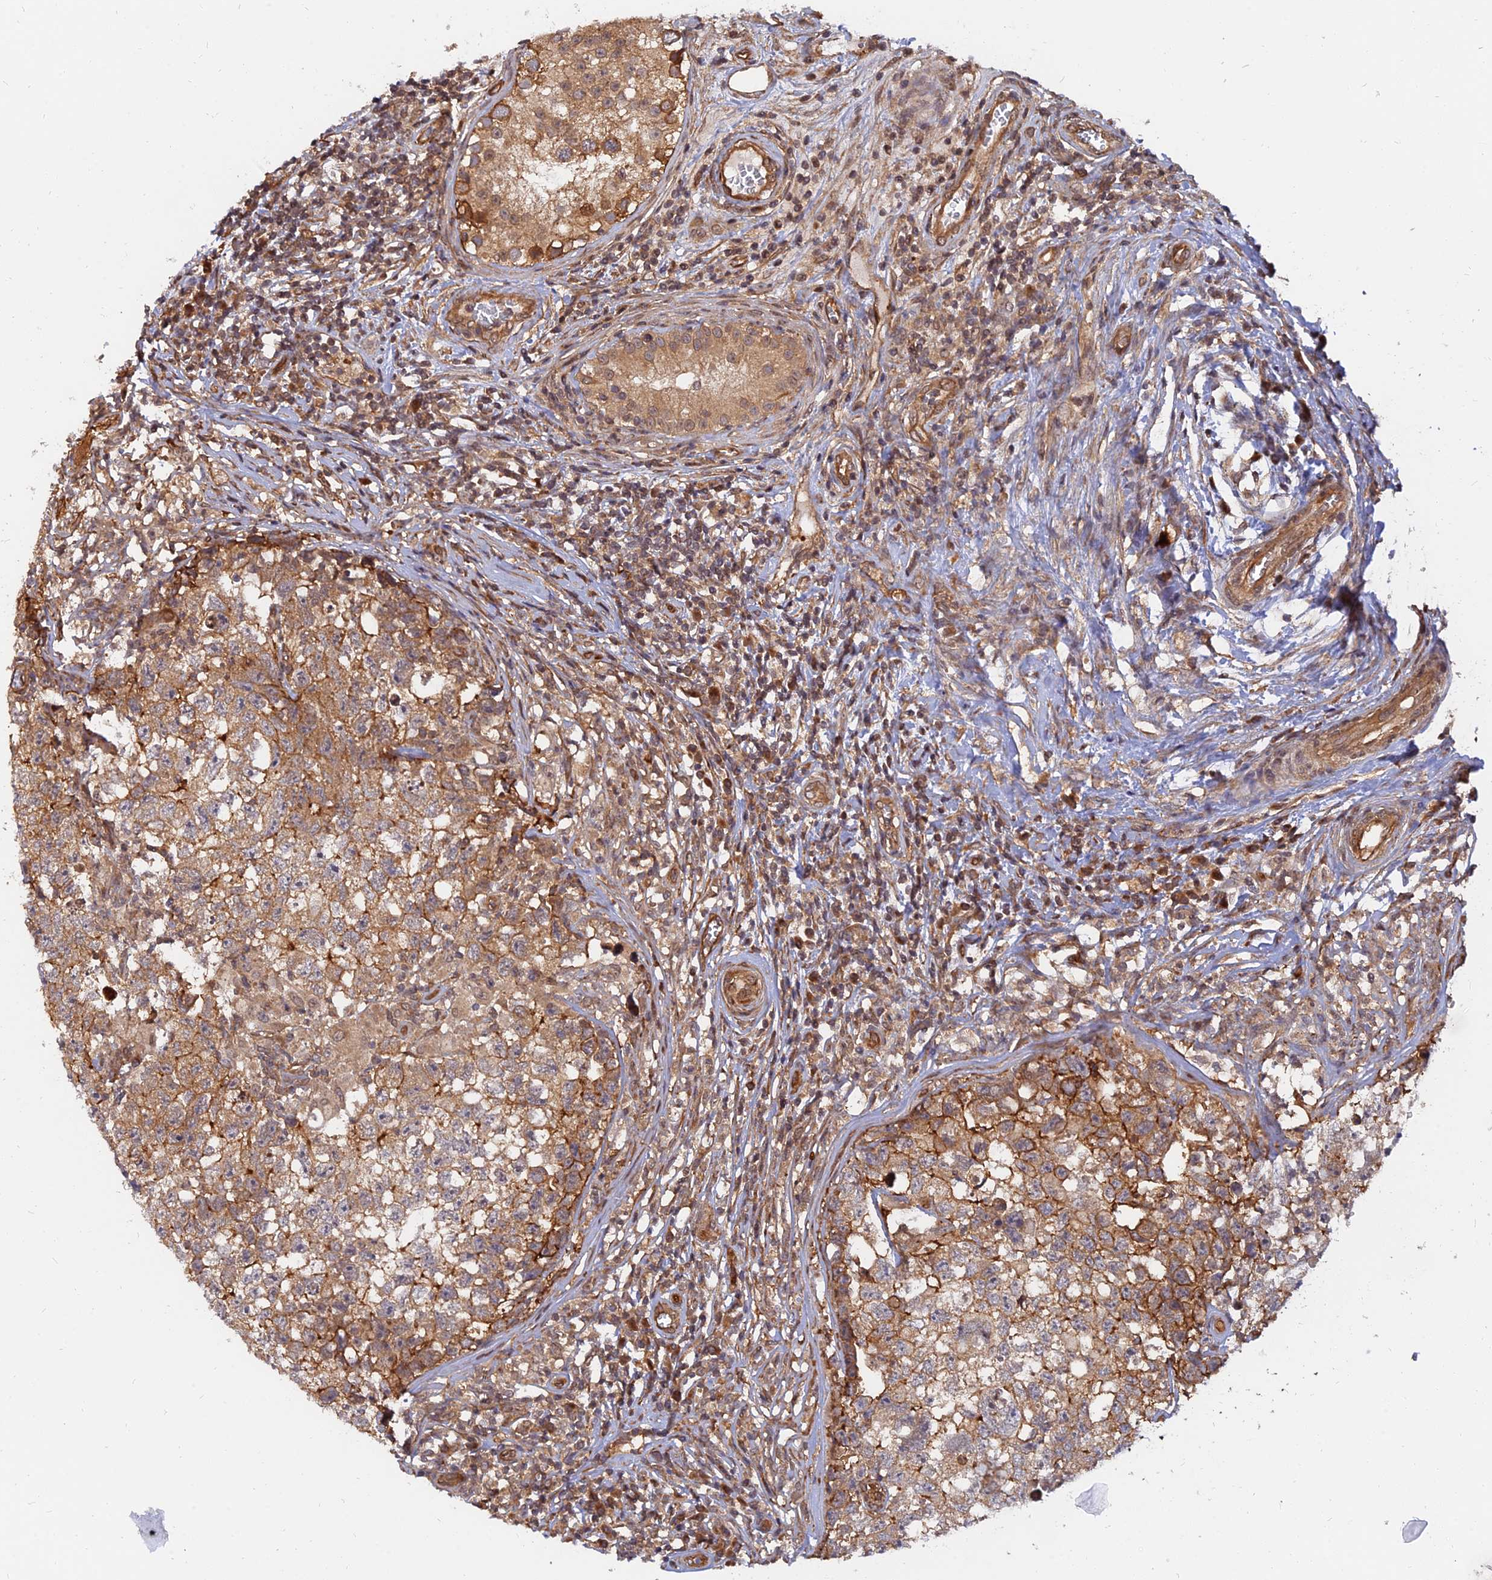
{"staining": {"intensity": "moderate", "quantity": ">75%", "location": "cytoplasmic/membranous"}, "tissue": "testis cancer", "cell_type": "Tumor cells", "image_type": "cancer", "snomed": [{"axis": "morphology", "description": "Seminoma, NOS"}, {"axis": "morphology", "description": "Carcinoma, Embryonal, NOS"}, {"axis": "topography", "description": "Testis"}], "caption": "A high-resolution histopathology image shows immunohistochemistry staining of testis cancer, which reveals moderate cytoplasmic/membranous positivity in approximately >75% of tumor cells.", "gene": "WDR41", "patient": {"sex": "male", "age": 29}}